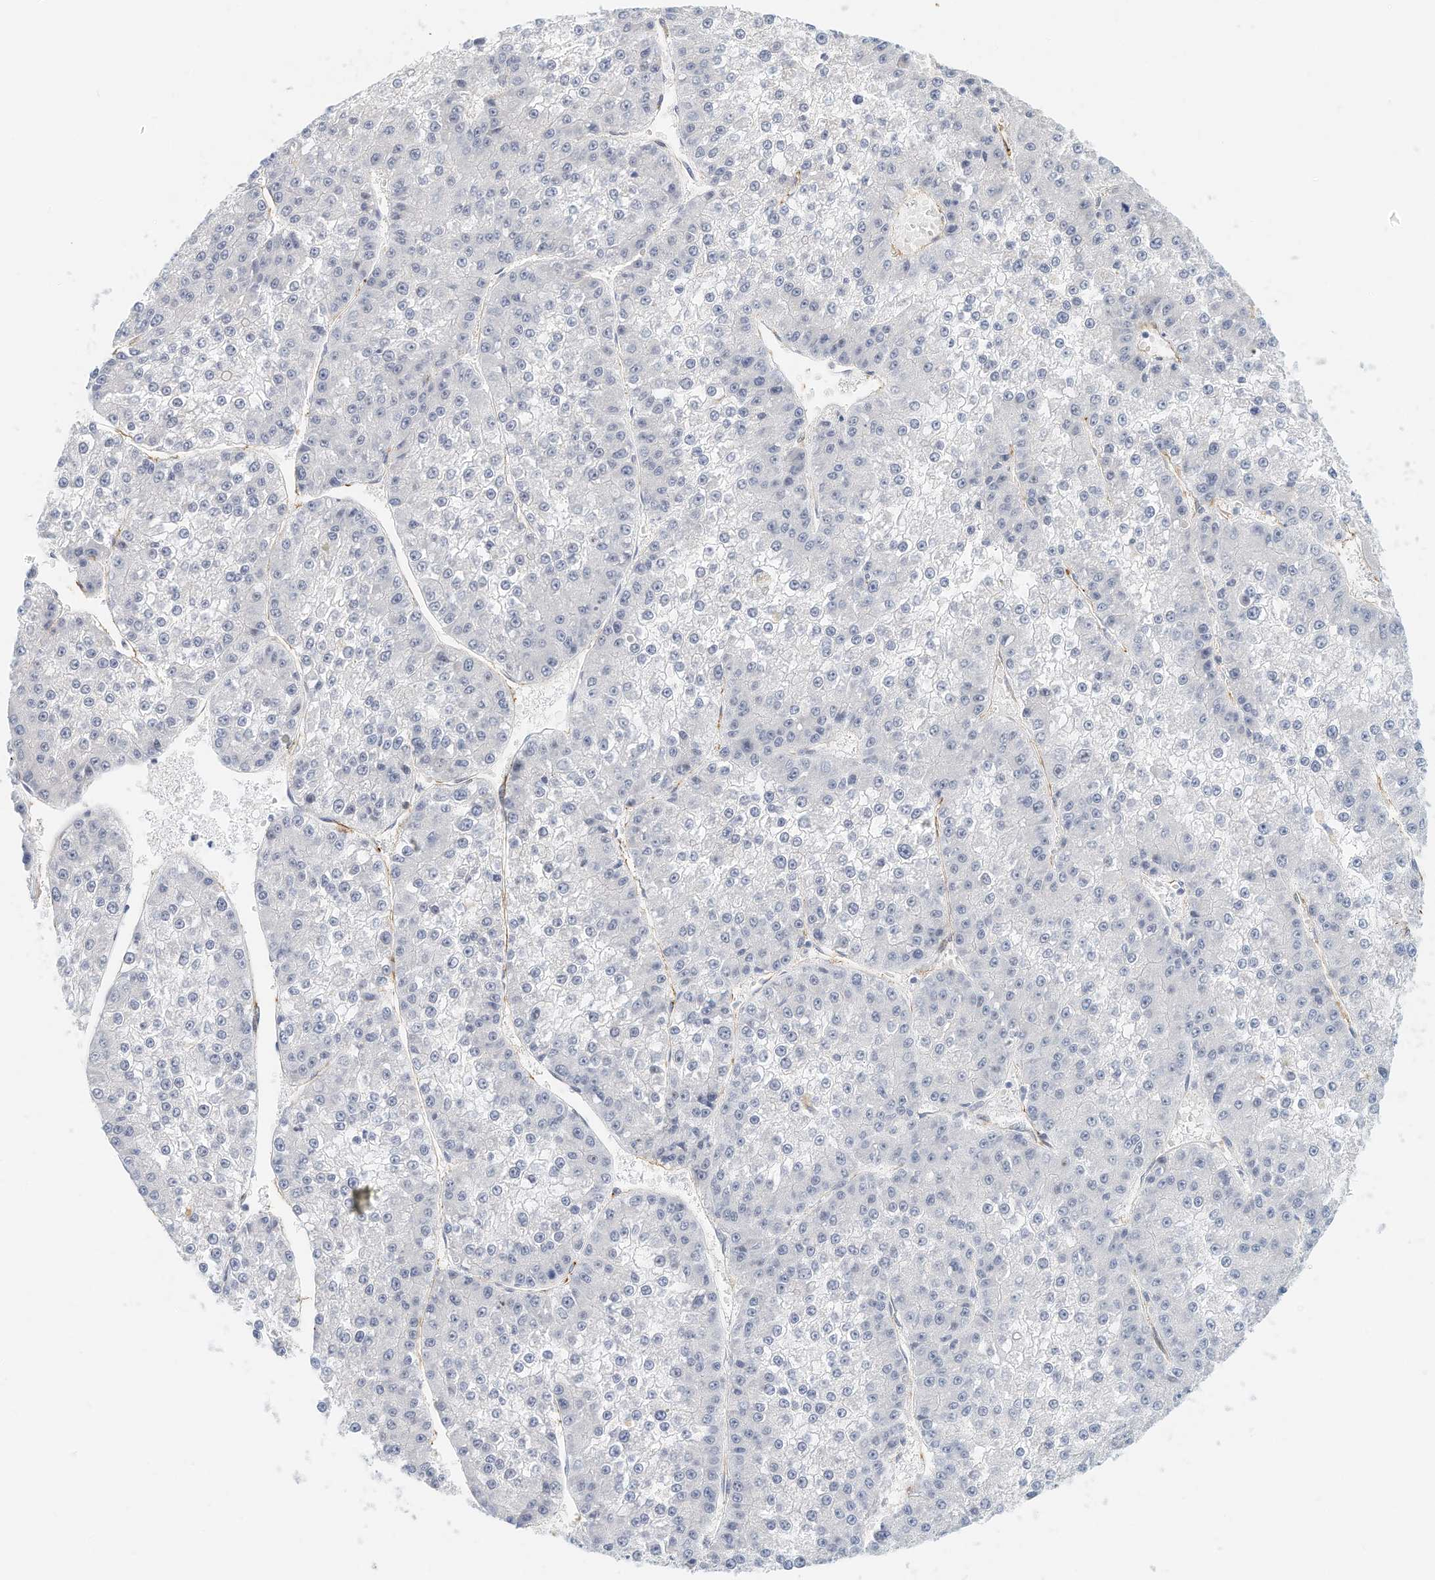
{"staining": {"intensity": "negative", "quantity": "none", "location": "none"}, "tissue": "liver cancer", "cell_type": "Tumor cells", "image_type": "cancer", "snomed": [{"axis": "morphology", "description": "Carcinoma, Hepatocellular, NOS"}, {"axis": "topography", "description": "Liver"}], "caption": "Tumor cells are negative for brown protein staining in liver hepatocellular carcinoma.", "gene": "ARHGAP28", "patient": {"sex": "female", "age": 73}}